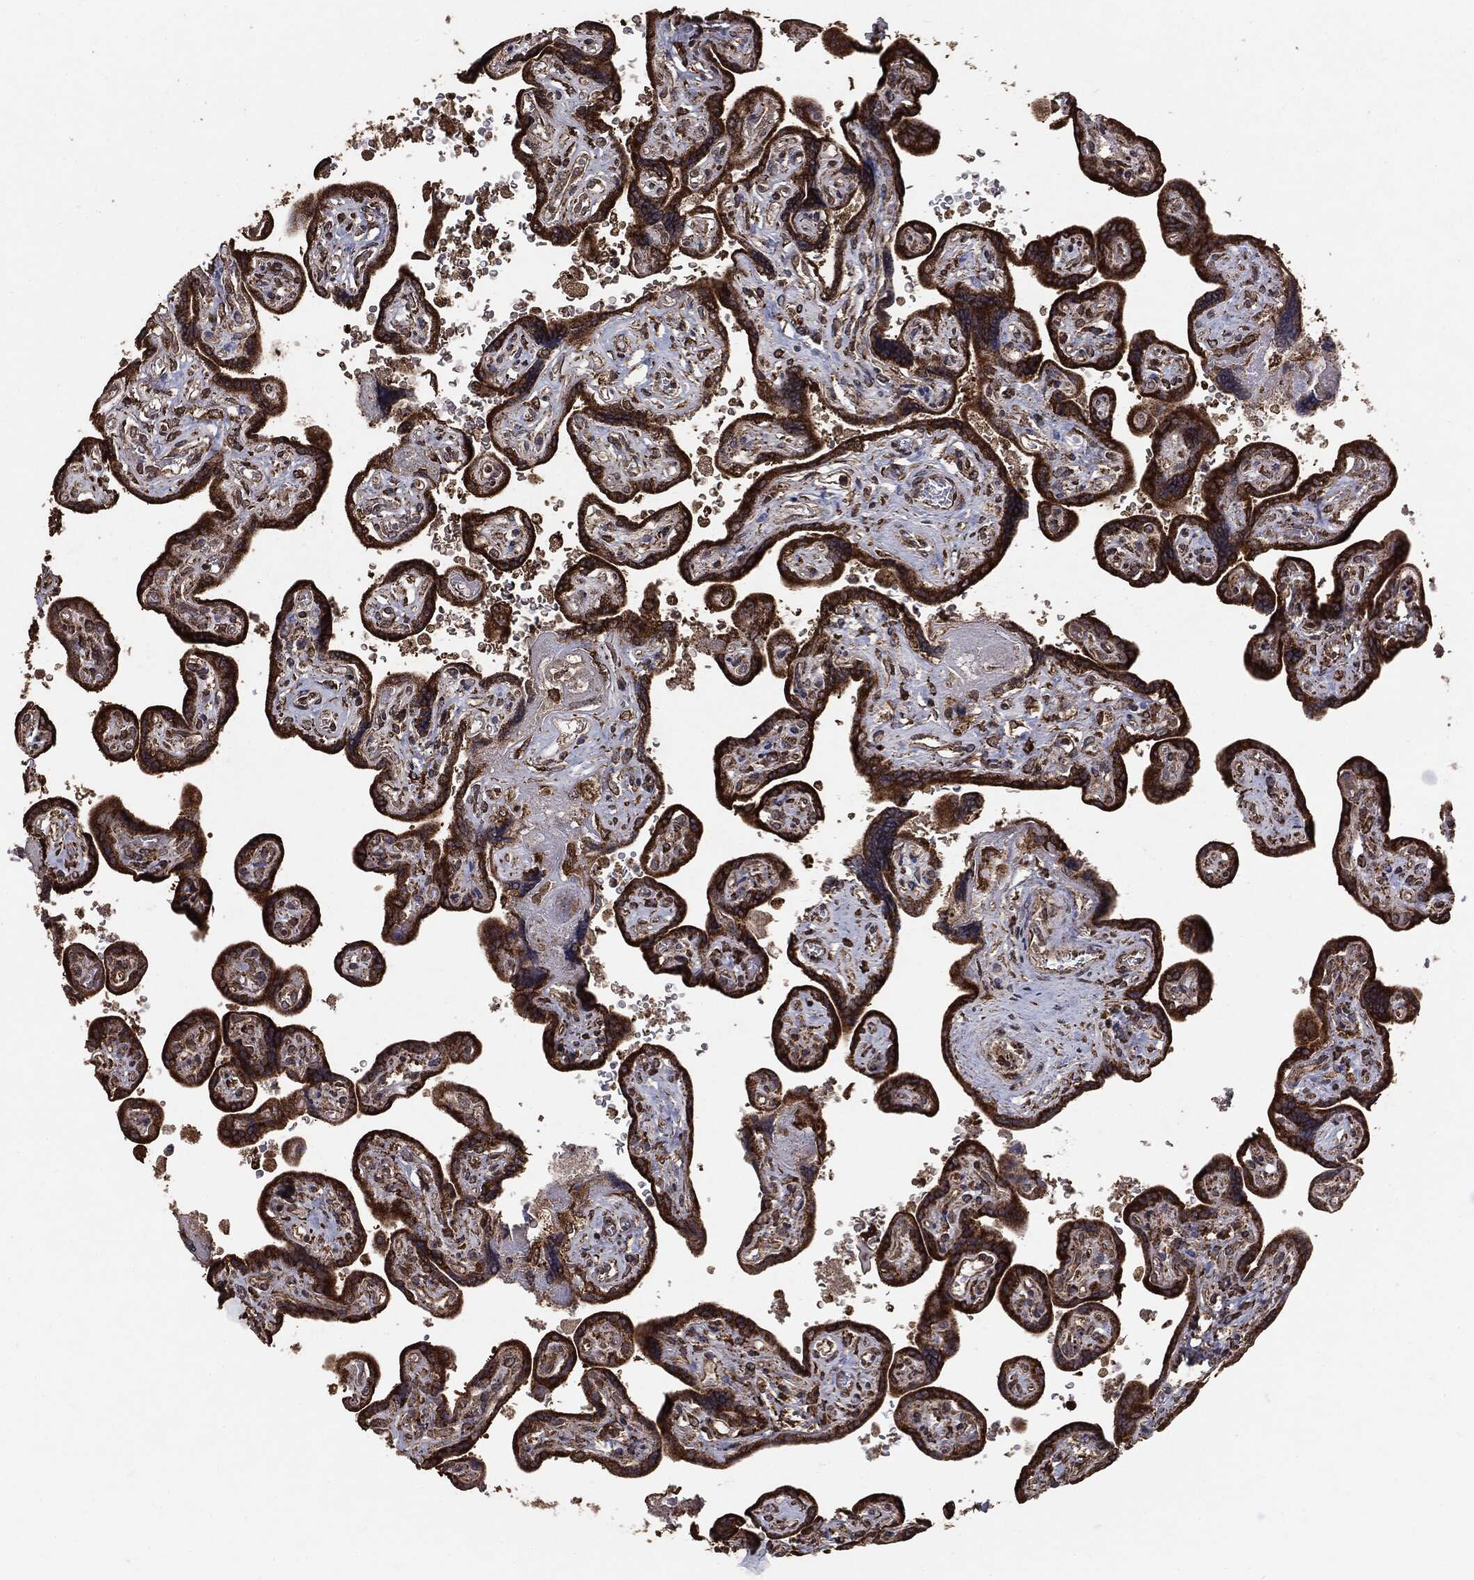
{"staining": {"intensity": "strong", "quantity": ">75%", "location": "cytoplasmic/membranous"}, "tissue": "placenta", "cell_type": "Decidual cells", "image_type": "normal", "snomed": [{"axis": "morphology", "description": "Normal tissue, NOS"}, {"axis": "topography", "description": "Placenta"}], "caption": "Placenta stained with IHC displays strong cytoplasmic/membranous staining in about >75% of decidual cells.", "gene": "MTOR", "patient": {"sex": "female", "age": 32}}